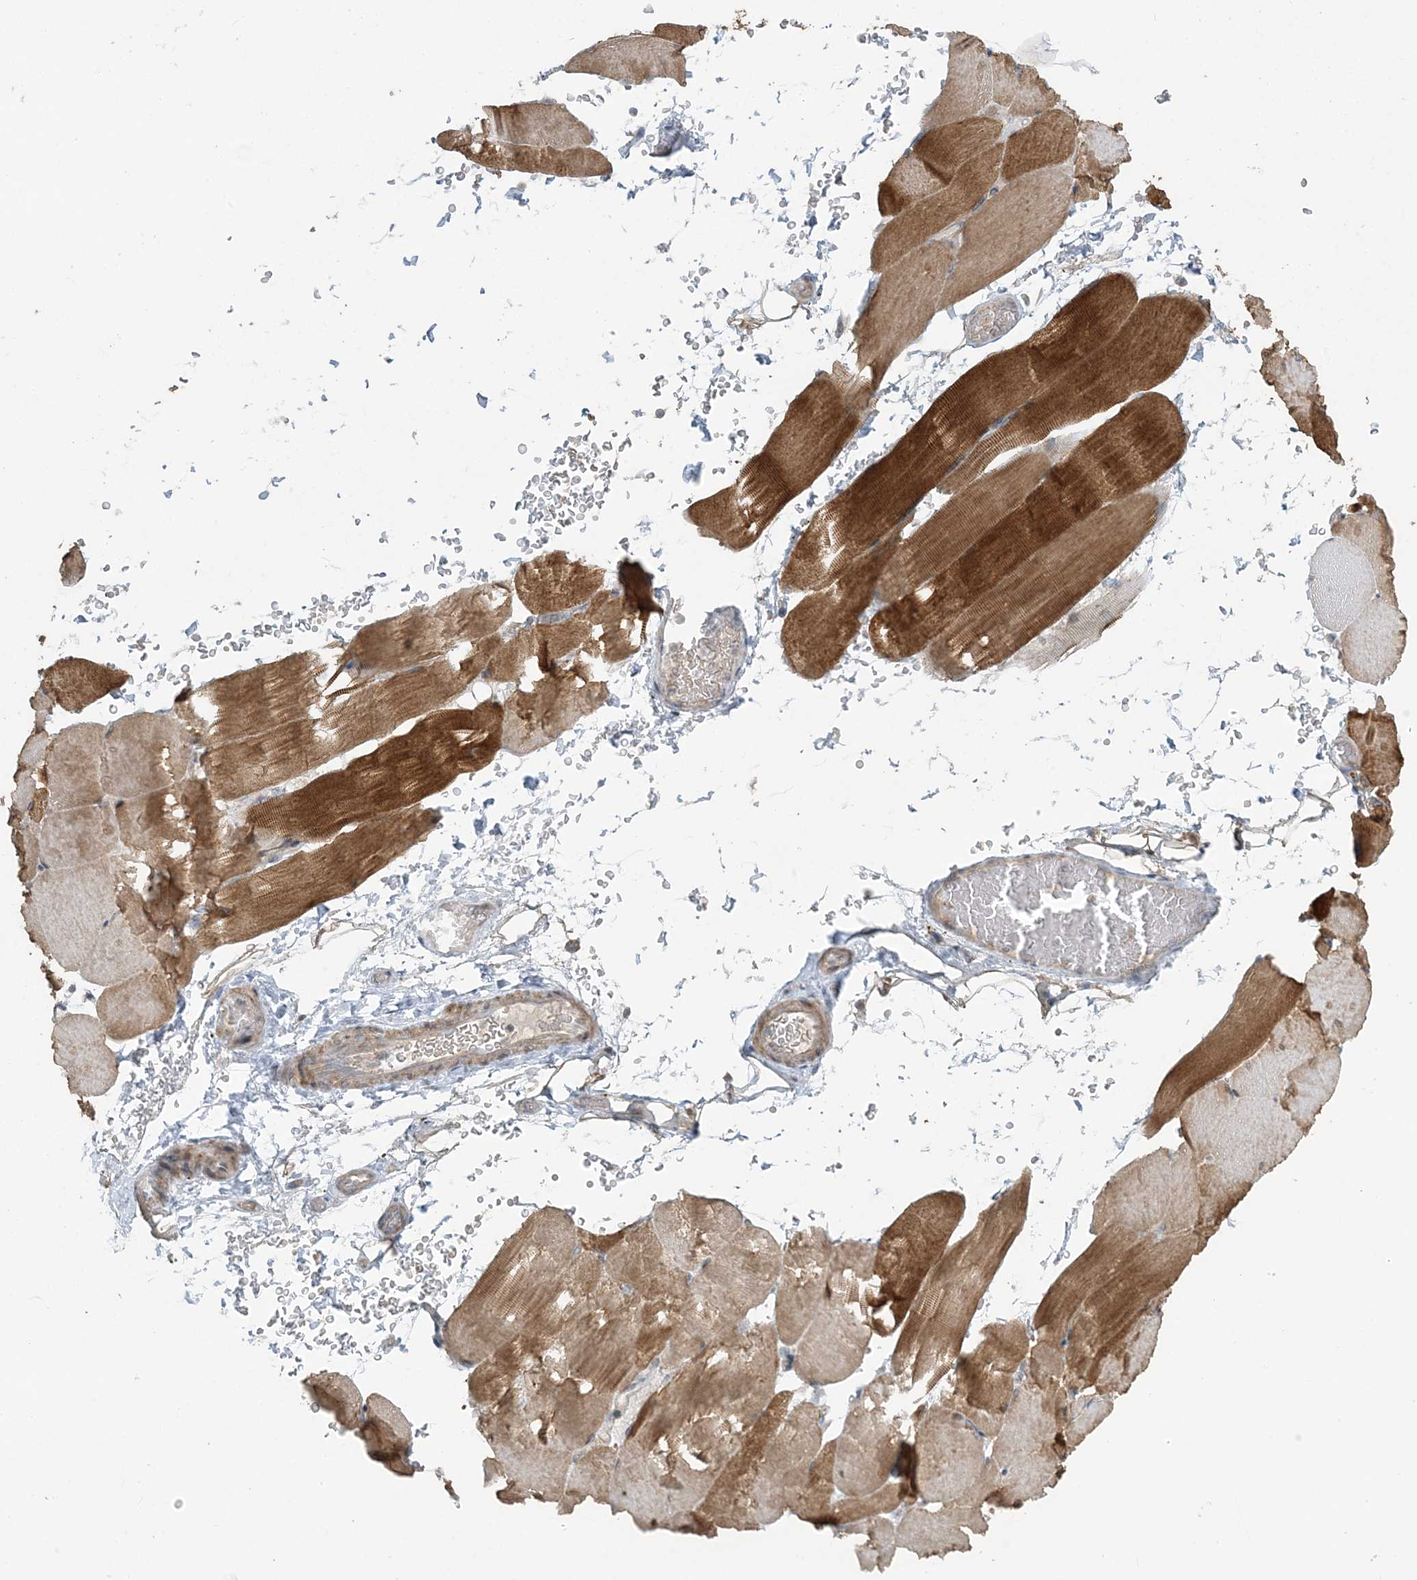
{"staining": {"intensity": "moderate", "quantity": ">75%", "location": "cytoplasmic/membranous"}, "tissue": "skeletal muscle", "cell_type": "Myocytes", "image_type": "normal", "snomed": [{"axis": "morphology", "description": "Normal tissue, NOS"}, {"axis": "topography", "description": "Skeletal muscle"}, {"axis": "topography", "description": "Parathyroid gland"}], "caption": "High-magnification brightfield microscopy of normal skeletal muscle stained with DAB (3,3'-diaminobenzidine) (brown) and counterstained with hematoxylin (blue). myocytes exhibit moderate cytoplasmic/membranous expression is seen in about>75% of cells. Using DAB (3,3'-diaminobenzidine) (brown) and hematoxylin (blue) stains, captured at high magnification using brightfield microscopy.", "gene": "SLC4A10", "patient": {"sex": "female", "age": 37}}